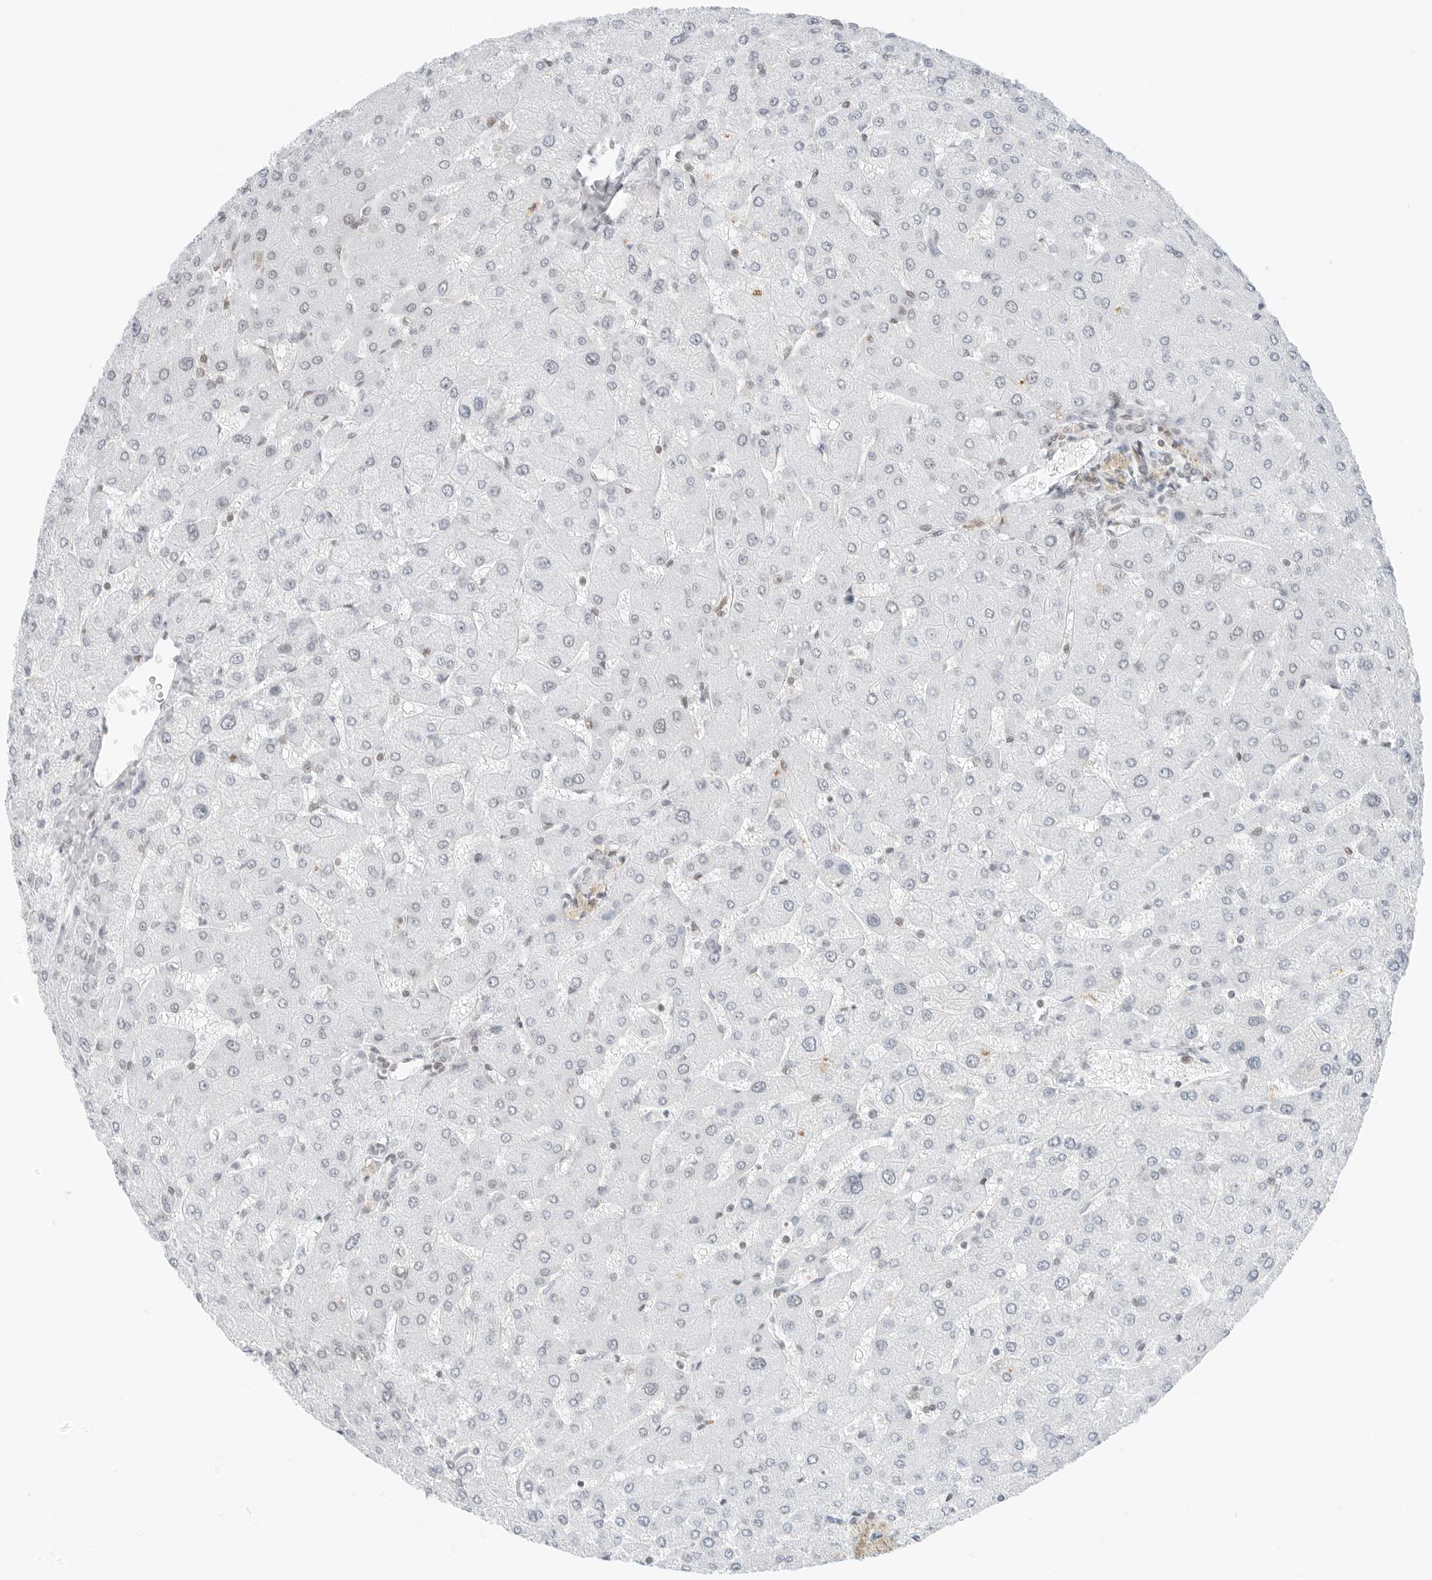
{"staining": {"intensity": "negative", "quantity": "none", "location": "none"}, "tissue": "liver", "cell_type": "Cholangiocytes", "image_type": "normal", "snomed": [{"axis": "morphology", "description": "Normal tissue, NOS"}, {"axis": "topography", "description": "Liver"}], "caption": "This is a histopathology image of IHC staining of unremarkable liver, which shows no expression in cholangiocytes.", "gene": "CRTC2", "patient": {"sex": "male", "age": 55}}